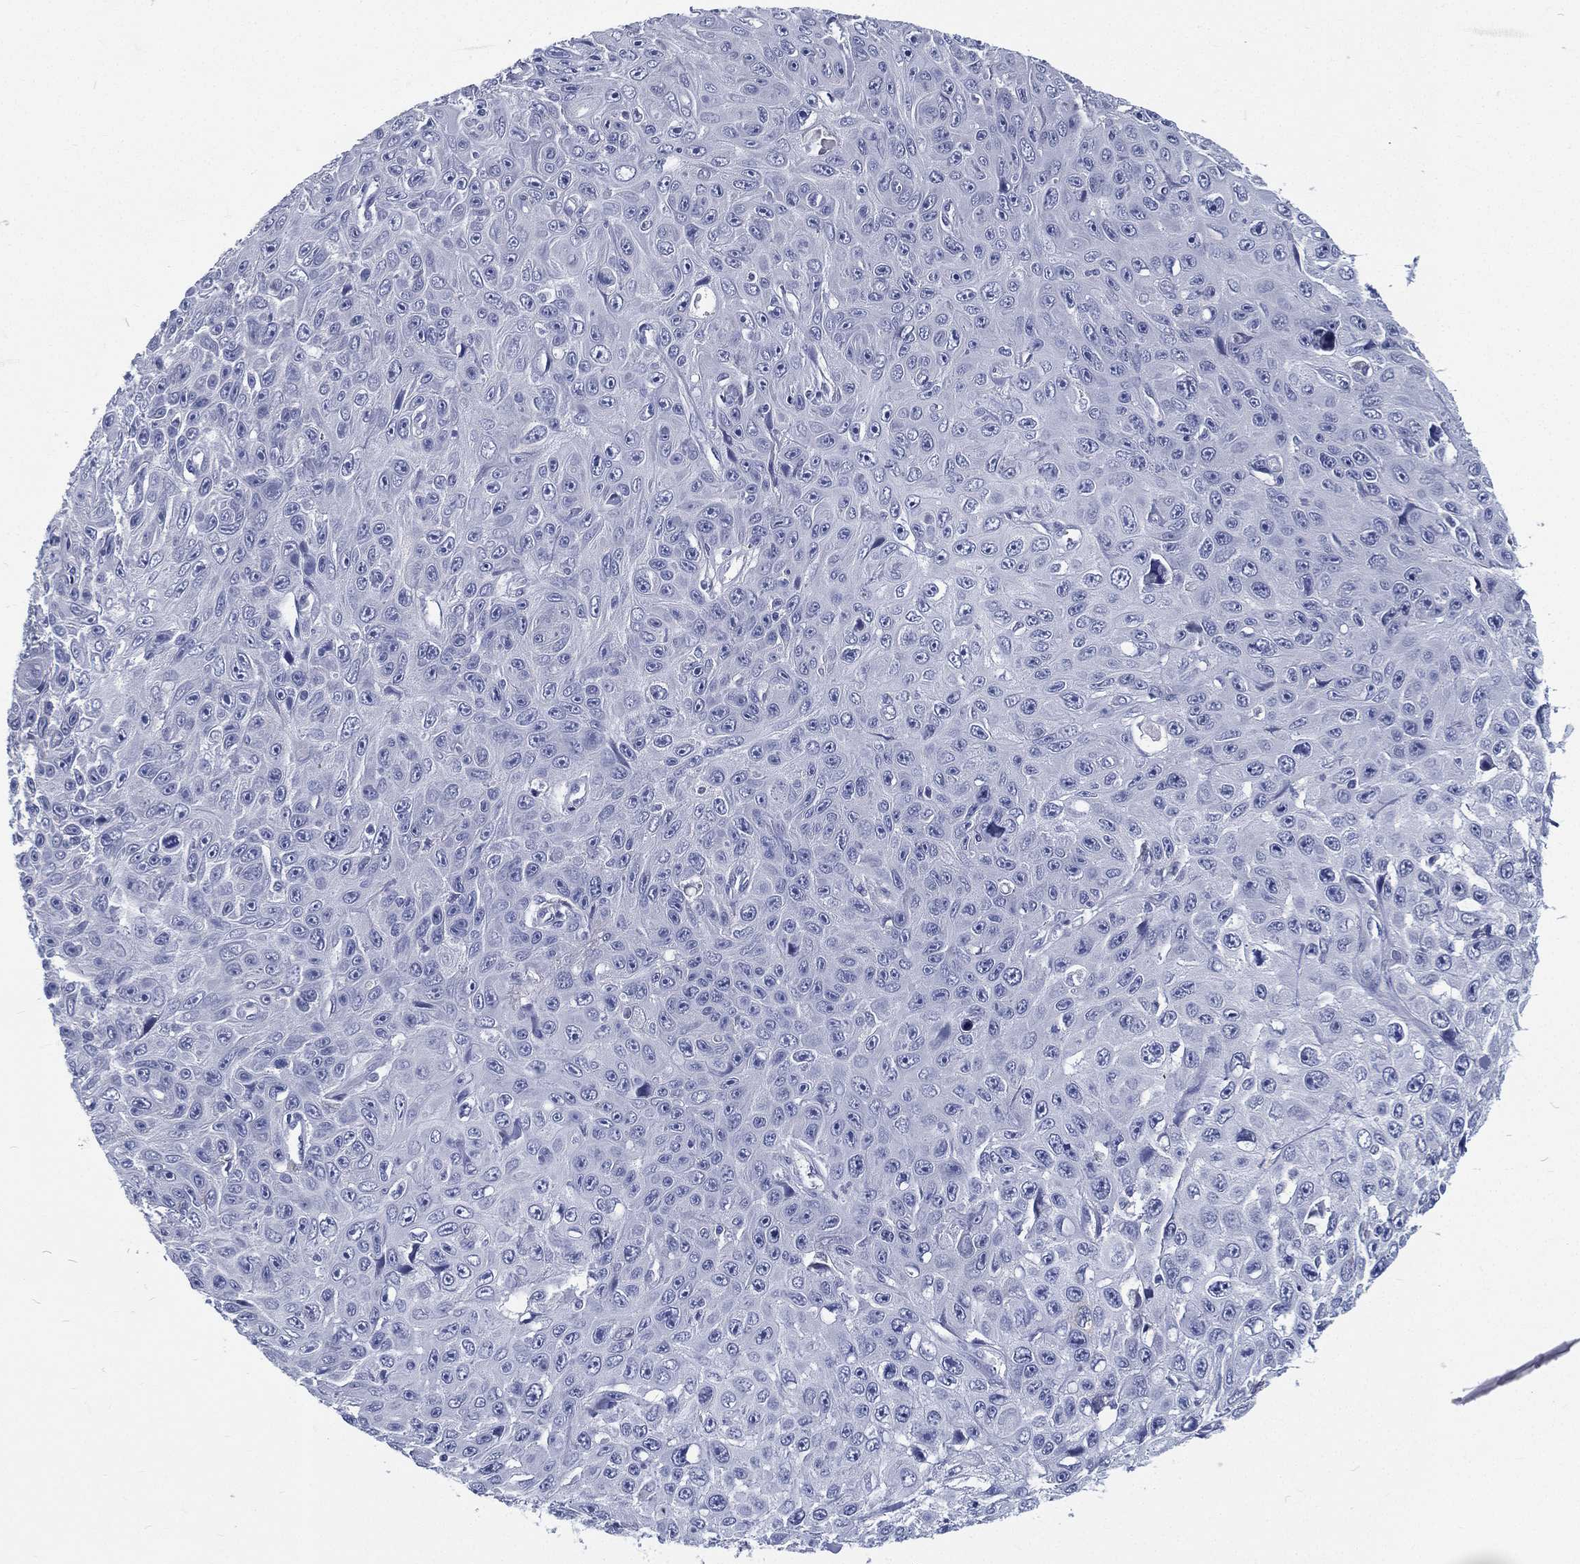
{"staining": {"intensity": "negative", "quantity": "none", "location": "none"}, "tissue": "skin cancer", "cell_type": "Tumor cells", "image_type": "cancer", "snomed": [{"axis": "morphology", "description": "Squamous cell carcinoma, NOS"}, {"axis": "topography", "description": "Skin"}], "caption": "Immunohistochemistry micrograph of squamous cell carcinoma (skin) stained for a protein (brown), which exhibits no staining in tumor cells. (DAB IHC visualized using brightfield microscopy, high magnification).", "gene": "RSPH4A", "patient": {"sex": "male", "age": 82}}